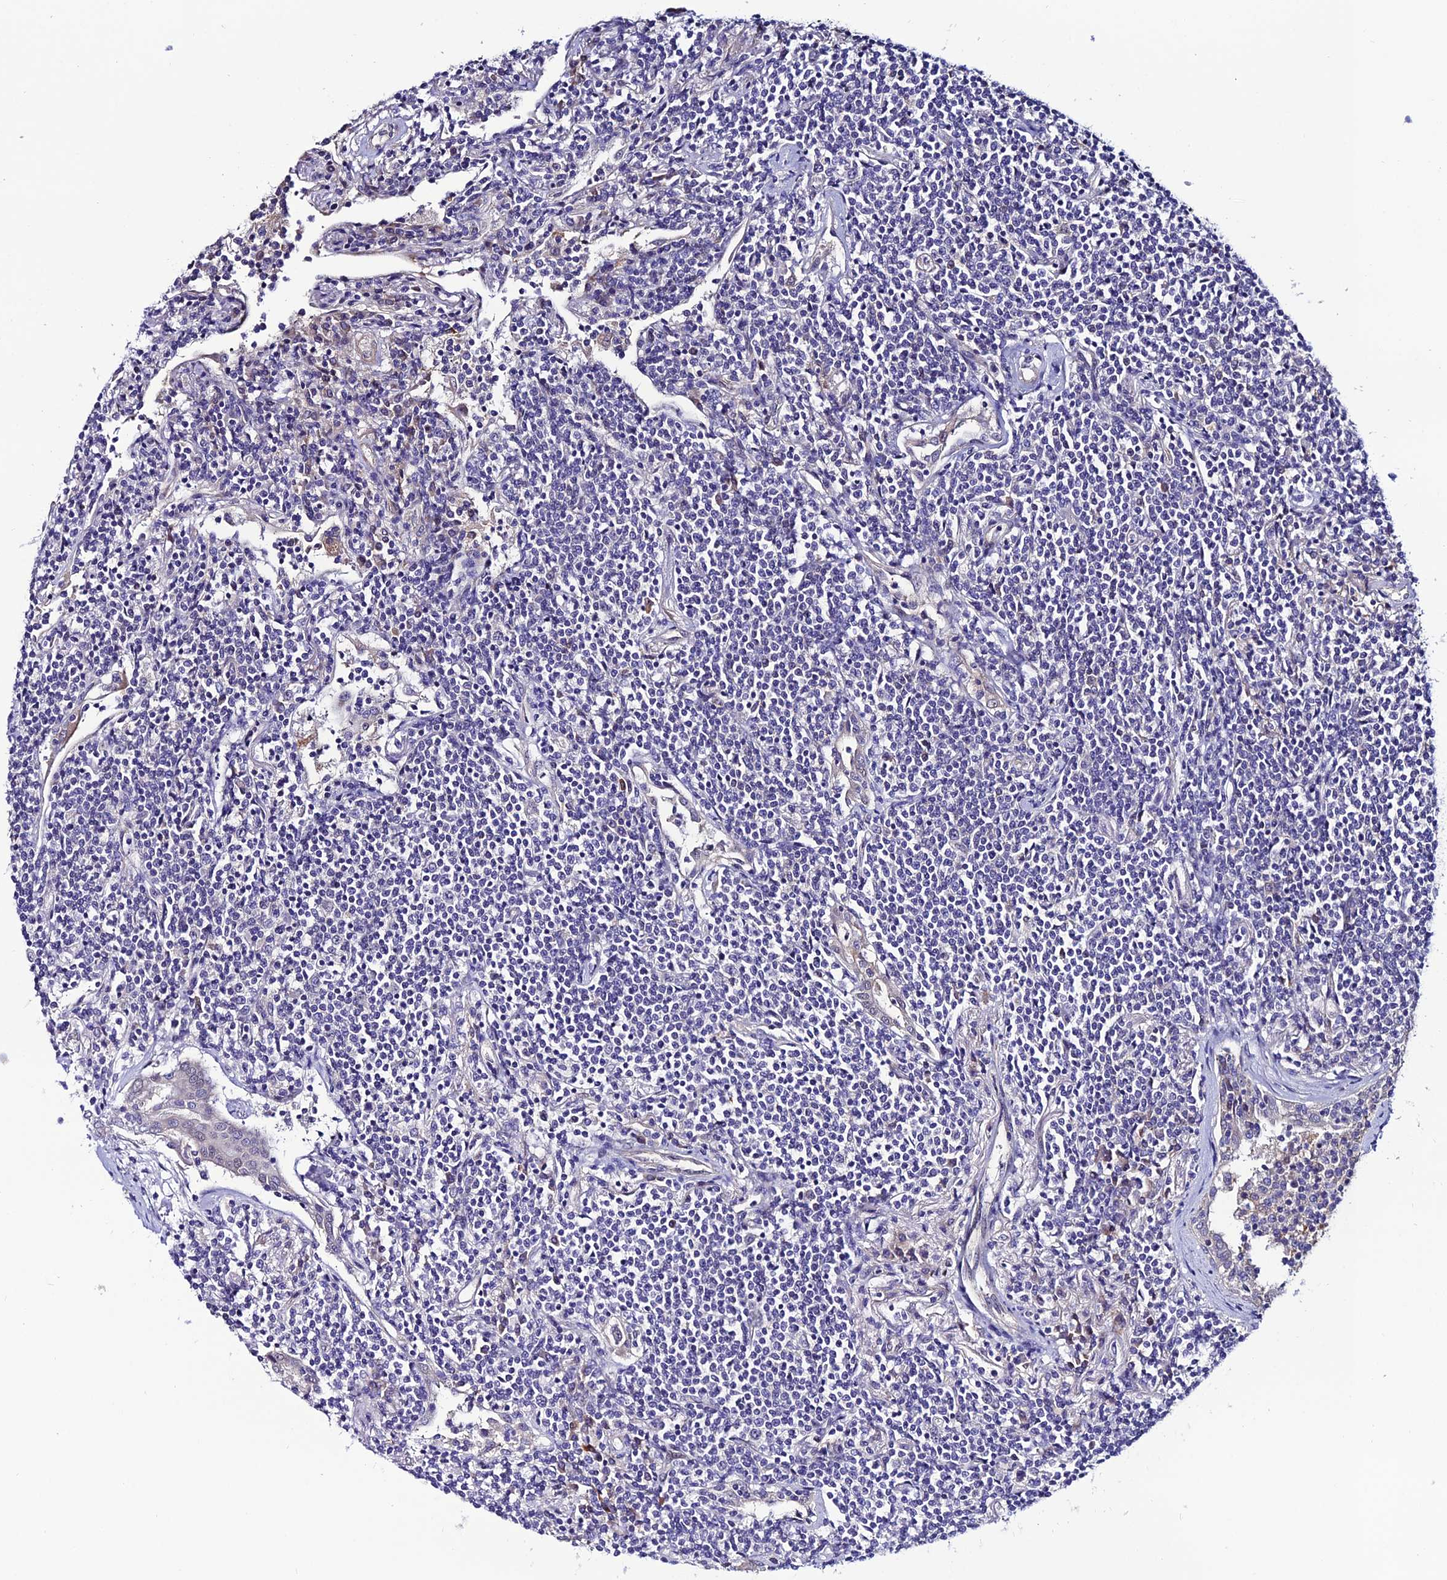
{"staining": {"intensity": "negative", "quantity": "none", "location": "none"}, "tissue": "lymphoma", "cell_type": "Tumor cells", "image_type": "cancer", "snomed": [{"axis": "morphology", "description": "Malignant lymphoma, non-Hodgkin's type, Low grade"}, {"axis": "topography", "description": "Lung"}], "caption": "Tumor cells show no significant positivity in lymphoma.", "gene": "FZD8", "patient": {"sex": "female", "age": 71}}